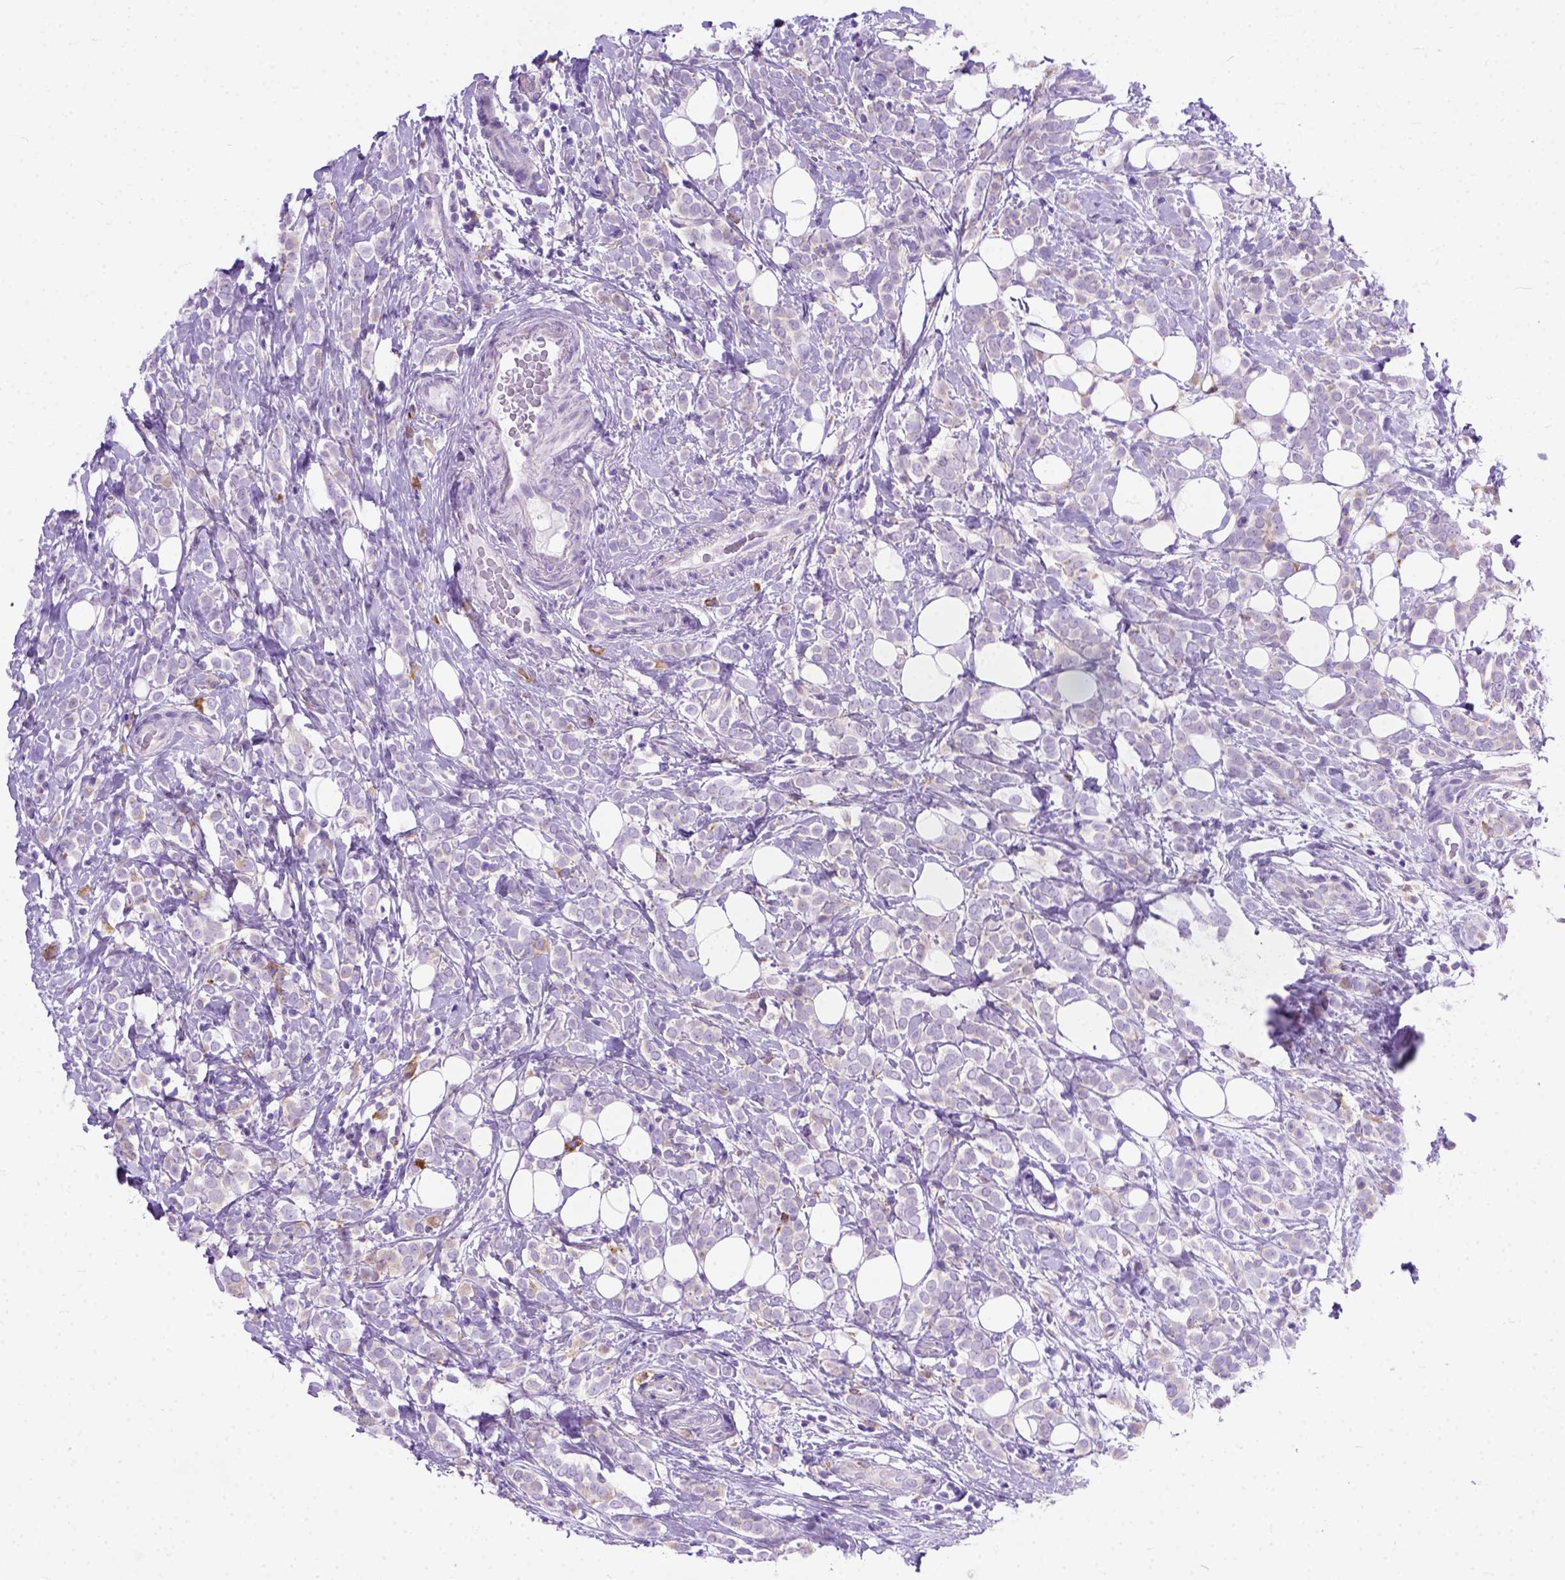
{"staining": {"intensity": "weak", "quantity": "<25%", "location": "cytoplasmic/membranous"}, "tissue": "breast cancer", "cell_type": "Tumor cells", "image_type": "cancer", "snomed": [{"axis": "morphology", "description": "Lobular carcinoma"}, {"axis": "topography", "description": "Breast"}], "caption": "This is a image of immunohistochemistry (IHC) staining of breast cancer, which shows no expression in tumor cells.", "gene": "PLK4", "patient": {"sex": "female", "age": 49}}